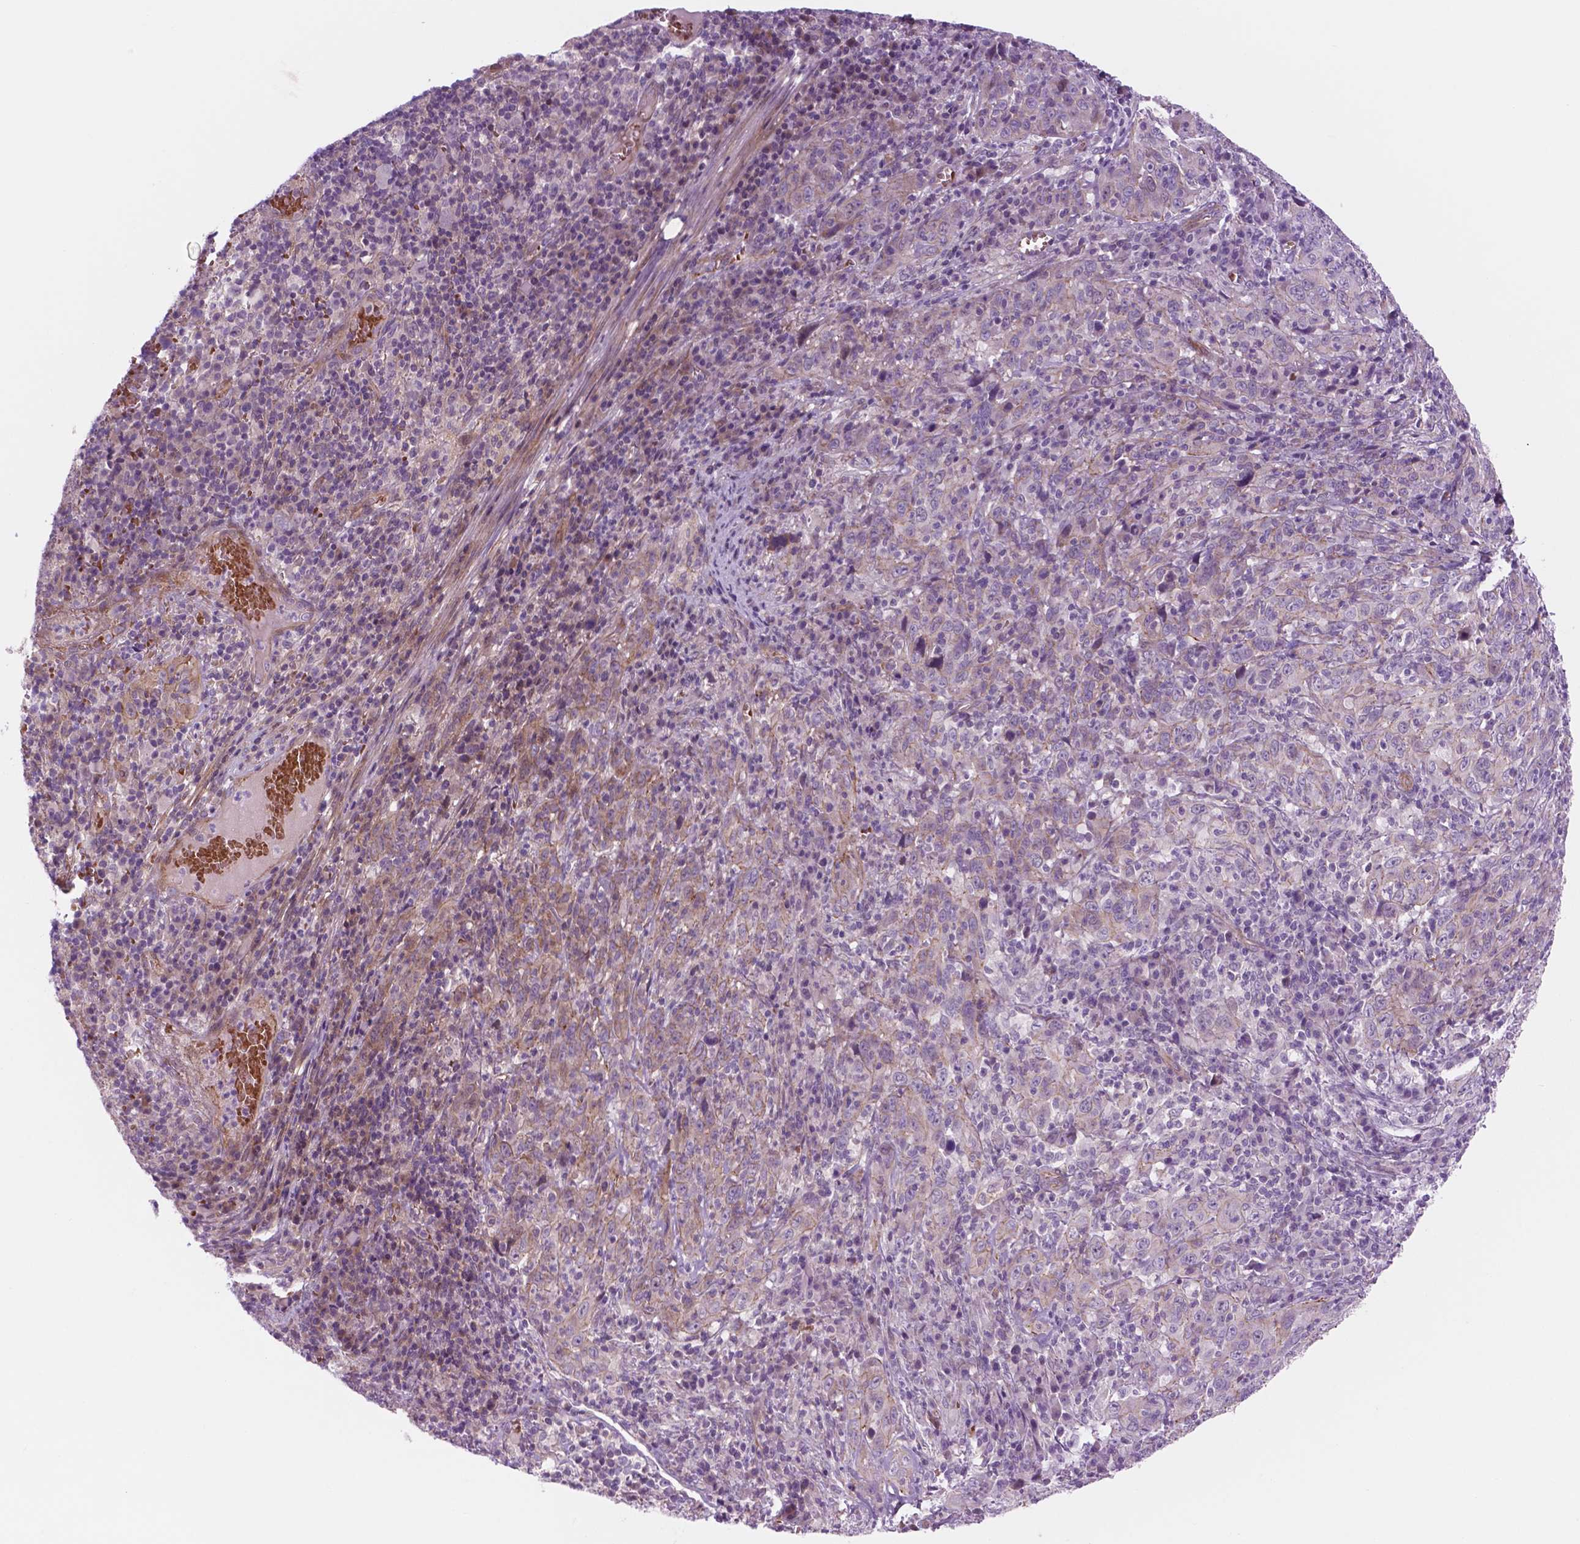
{"staining": {"intensity": "weak", "quantity": "<25%", "location": "cytoplasmic/membranous"}, "tissue": "cervical cancer", "cell_type": "Tumor cells", "image_type": "cancer", "snomed": [{"axis": "morphology", "description": "Squamous cell carcinoma, NOS"}, {"axis": "topography", "description": "Cervix"}], "caption": "A micrograph of human cervical cancer (squamous cell carcinoma) is negative for staining in tumor cells.", "gene": "RND3", "patient": {"sex": "female", "age": 46}}